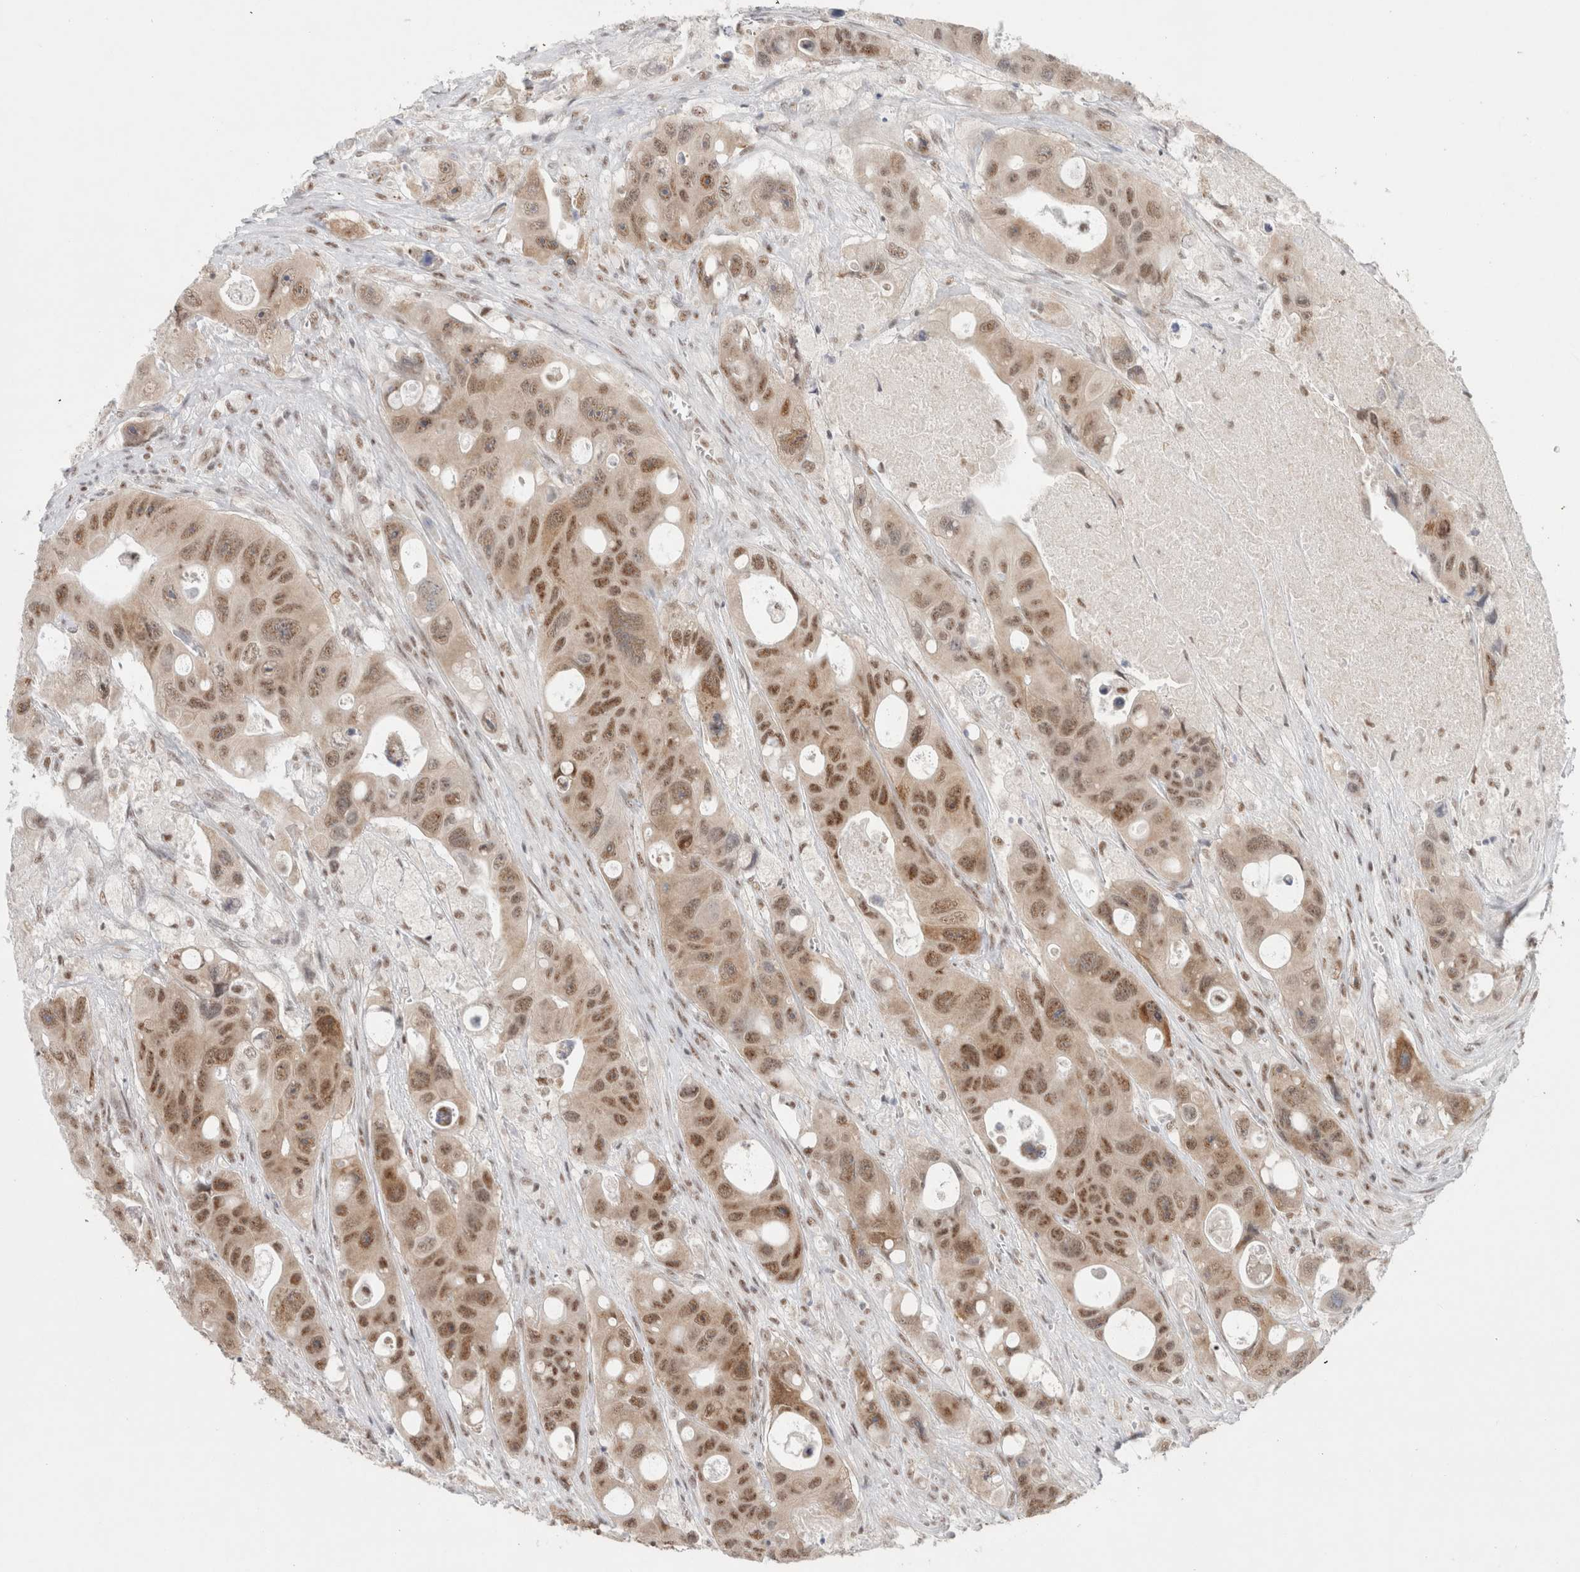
{"staining": {"intensity": "moderate", "quantity": ">75%", "location": "nuclear"}, "tissue": "colorectal cancer", "cell_type": "Tumor cells", "image_type": "cancer", "snomed": [{"axis": "morphology", "description": "Adenocarcinoma, NOS"}, {"axis": "topography", "description": "Colon"}], "caption": "Protein expression analysis of human adenocarcinoma (colorectal) reveals moderate nuclear staining in about >75% of tumor cells.", "gene": "TRMT12", "patient": {"sex": "female", "age": 46}}